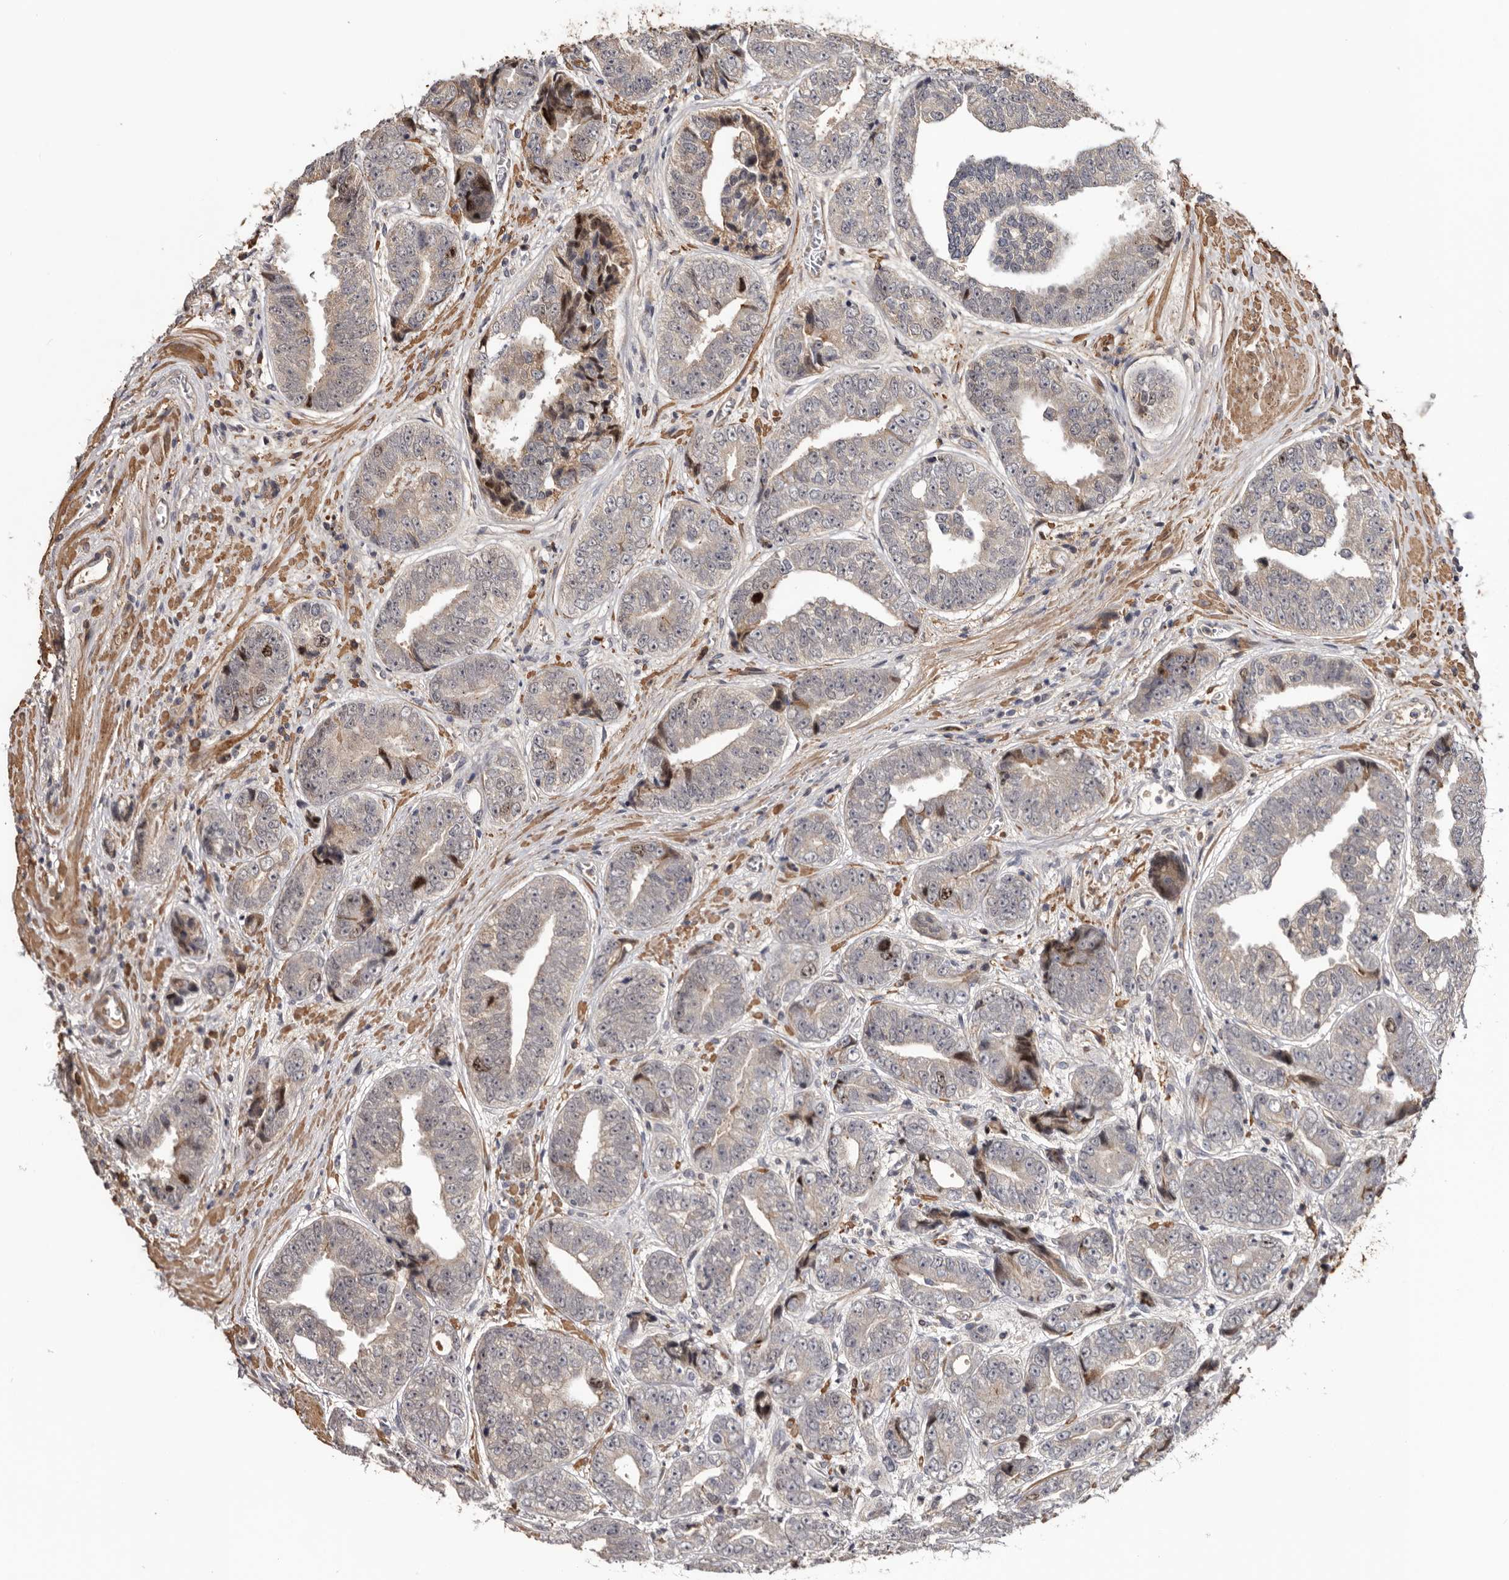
{"staining": {"intensity": "negative", "quantity": "none", "location": "none"}, "tissue": "prostate cancer", "cell_type": "Tumor cells", "image_type": "cancer", "snomed": [{"axis": "morphology", "description": "Adenocarcinoma, High grade"}, {"axis": "topography", "description": "Prostate"}], "caption": "This is an IHC micrograph of human prostate high-grade adenocarcinoma. There is no positivity in tumor cells.", "gene": "CDCA8", "patient": {"sex": "male", "age": 61}}